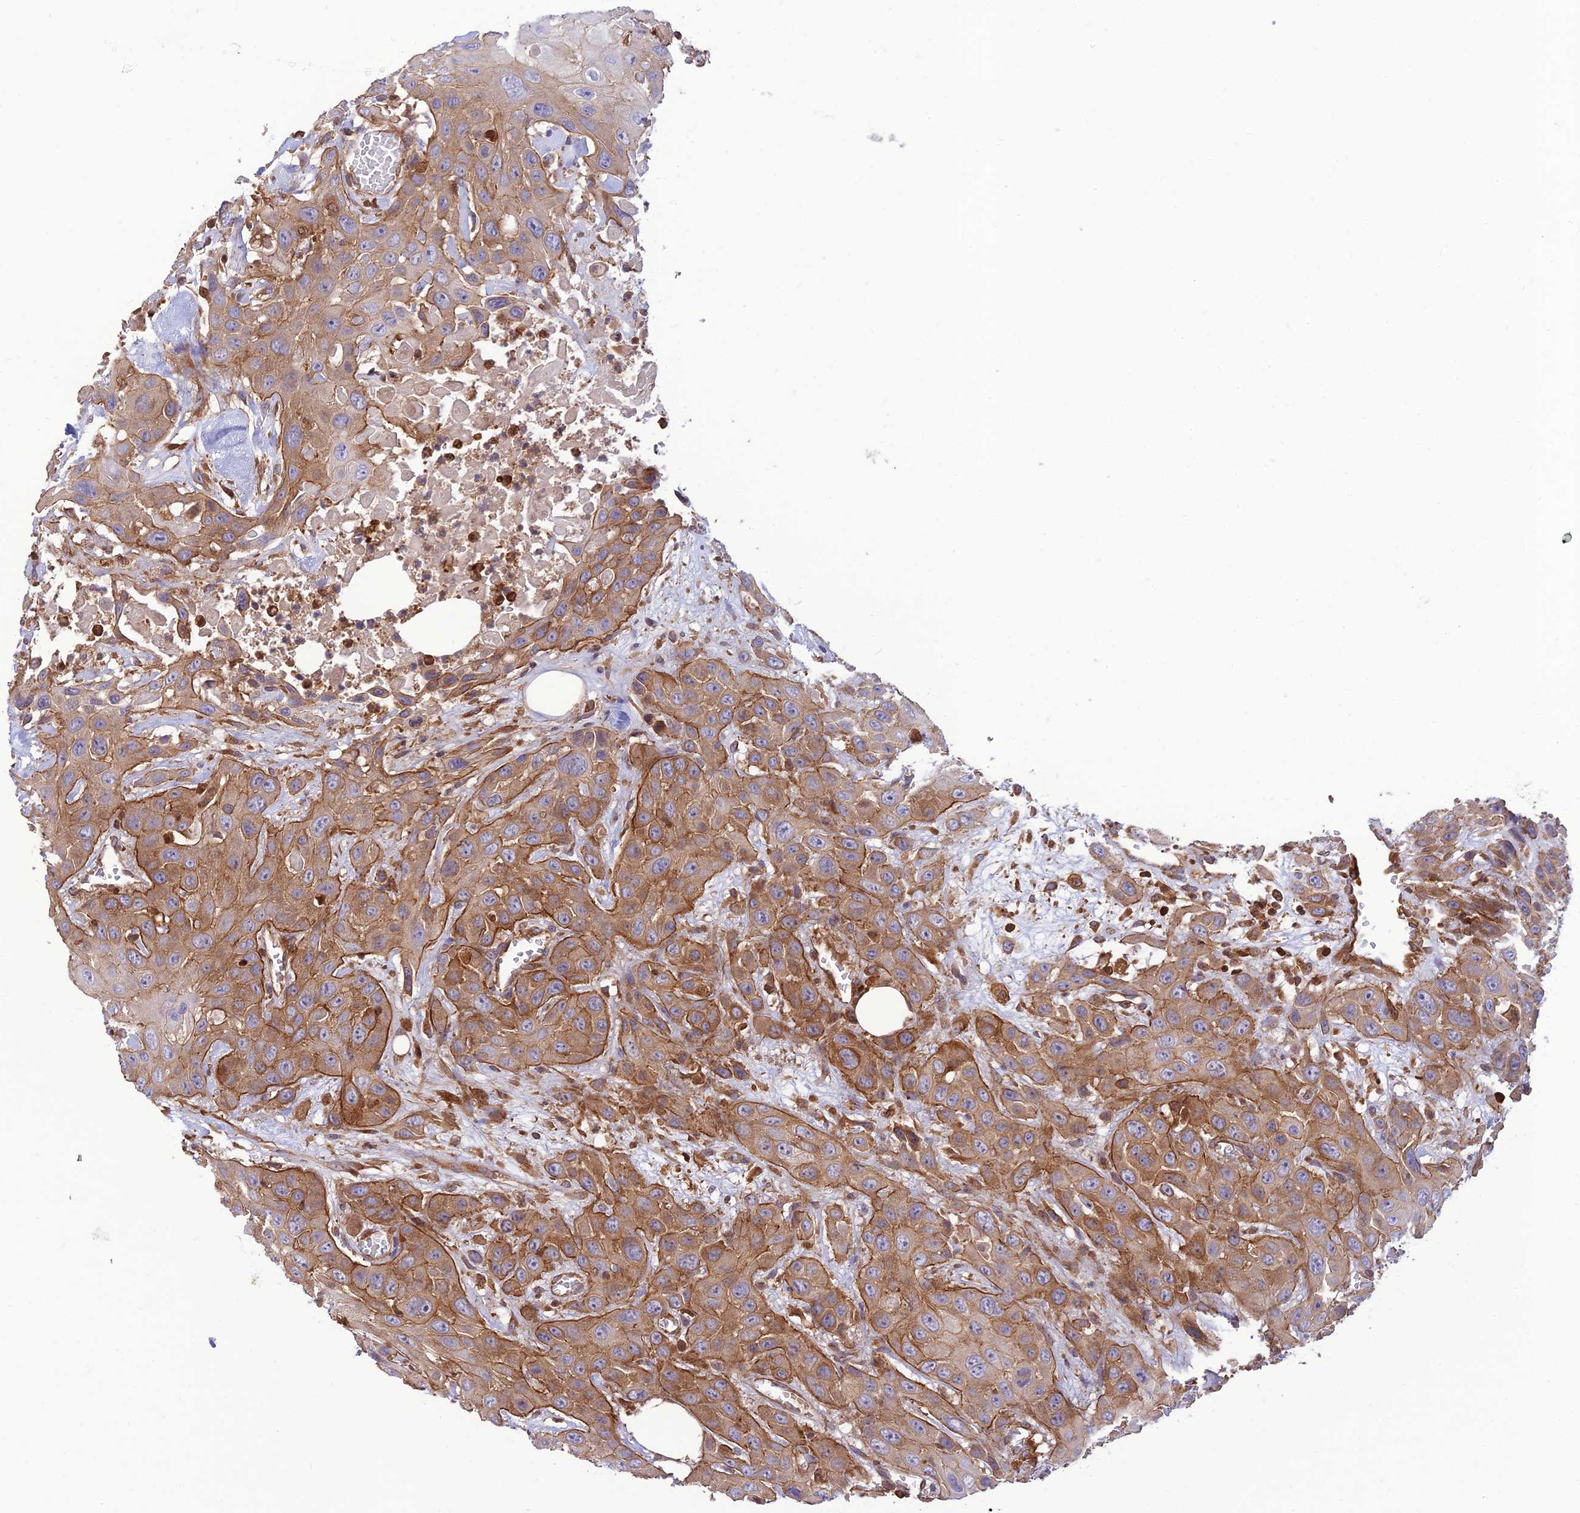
{"staining": {"intensity": "moderate", "quantity": ">75%", "location": "cytoplasmic/membranous"}, "tissue": "head and neck cancer", "cell_type": "Tumor cells", "image_type": "cancer", "snomed": [{"axis": "morphology", "description": "Squamous cell carcinoma, NOS"}, {"axis": "topography", "description": "Head-Neck"}], "caption": "DAB (3,3'-diaminobenzidine) immunohistochemical staining of human head and neck cancer (squamous cell carcinoma) shows moderate cytoplasmic/membranous protein expression in about >75% of tumor cells.", "gene": "HPSE2", "patient": {"sex": "male", "age": 81}}